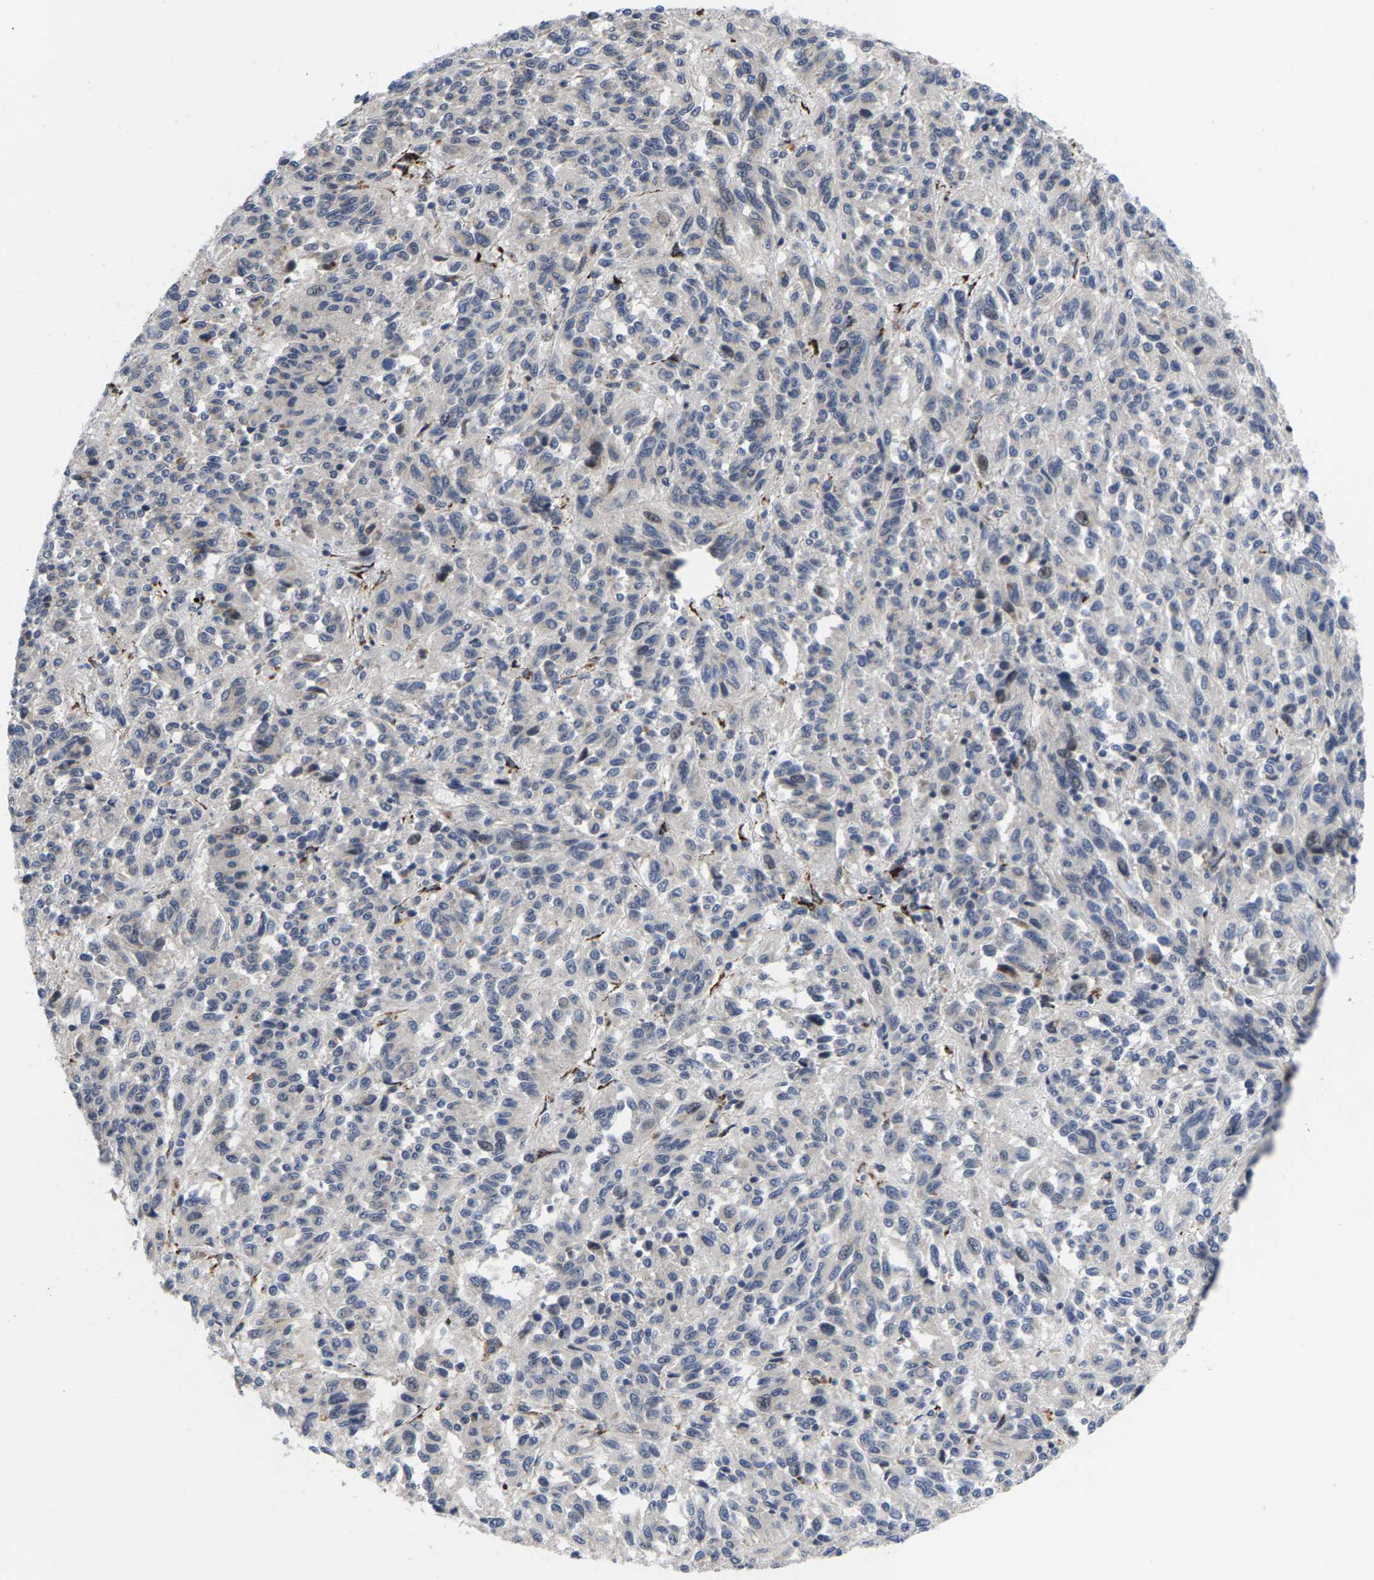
{"staining": {"intensity": "weak", "quantity": "<25%", "location": "cytoplasmic/membranous"}, "tissue": "melanoma", "cell_type": "Tumor cells", "image_type": "cancer", "snomed": [{"axis": "morphology", "description": "Malignant melanoma, Metastatic site"}, {"axis": "topography", "description": "Lung"}], "caption": "A high-resolution image shows immunohistochemistry (IHC) staining of malignant melanoma (metastatic site), which exhibits no significant staining in tumor cells.", "gene": "TDRKH", "patient": {"sex": "male", "age": 64}}